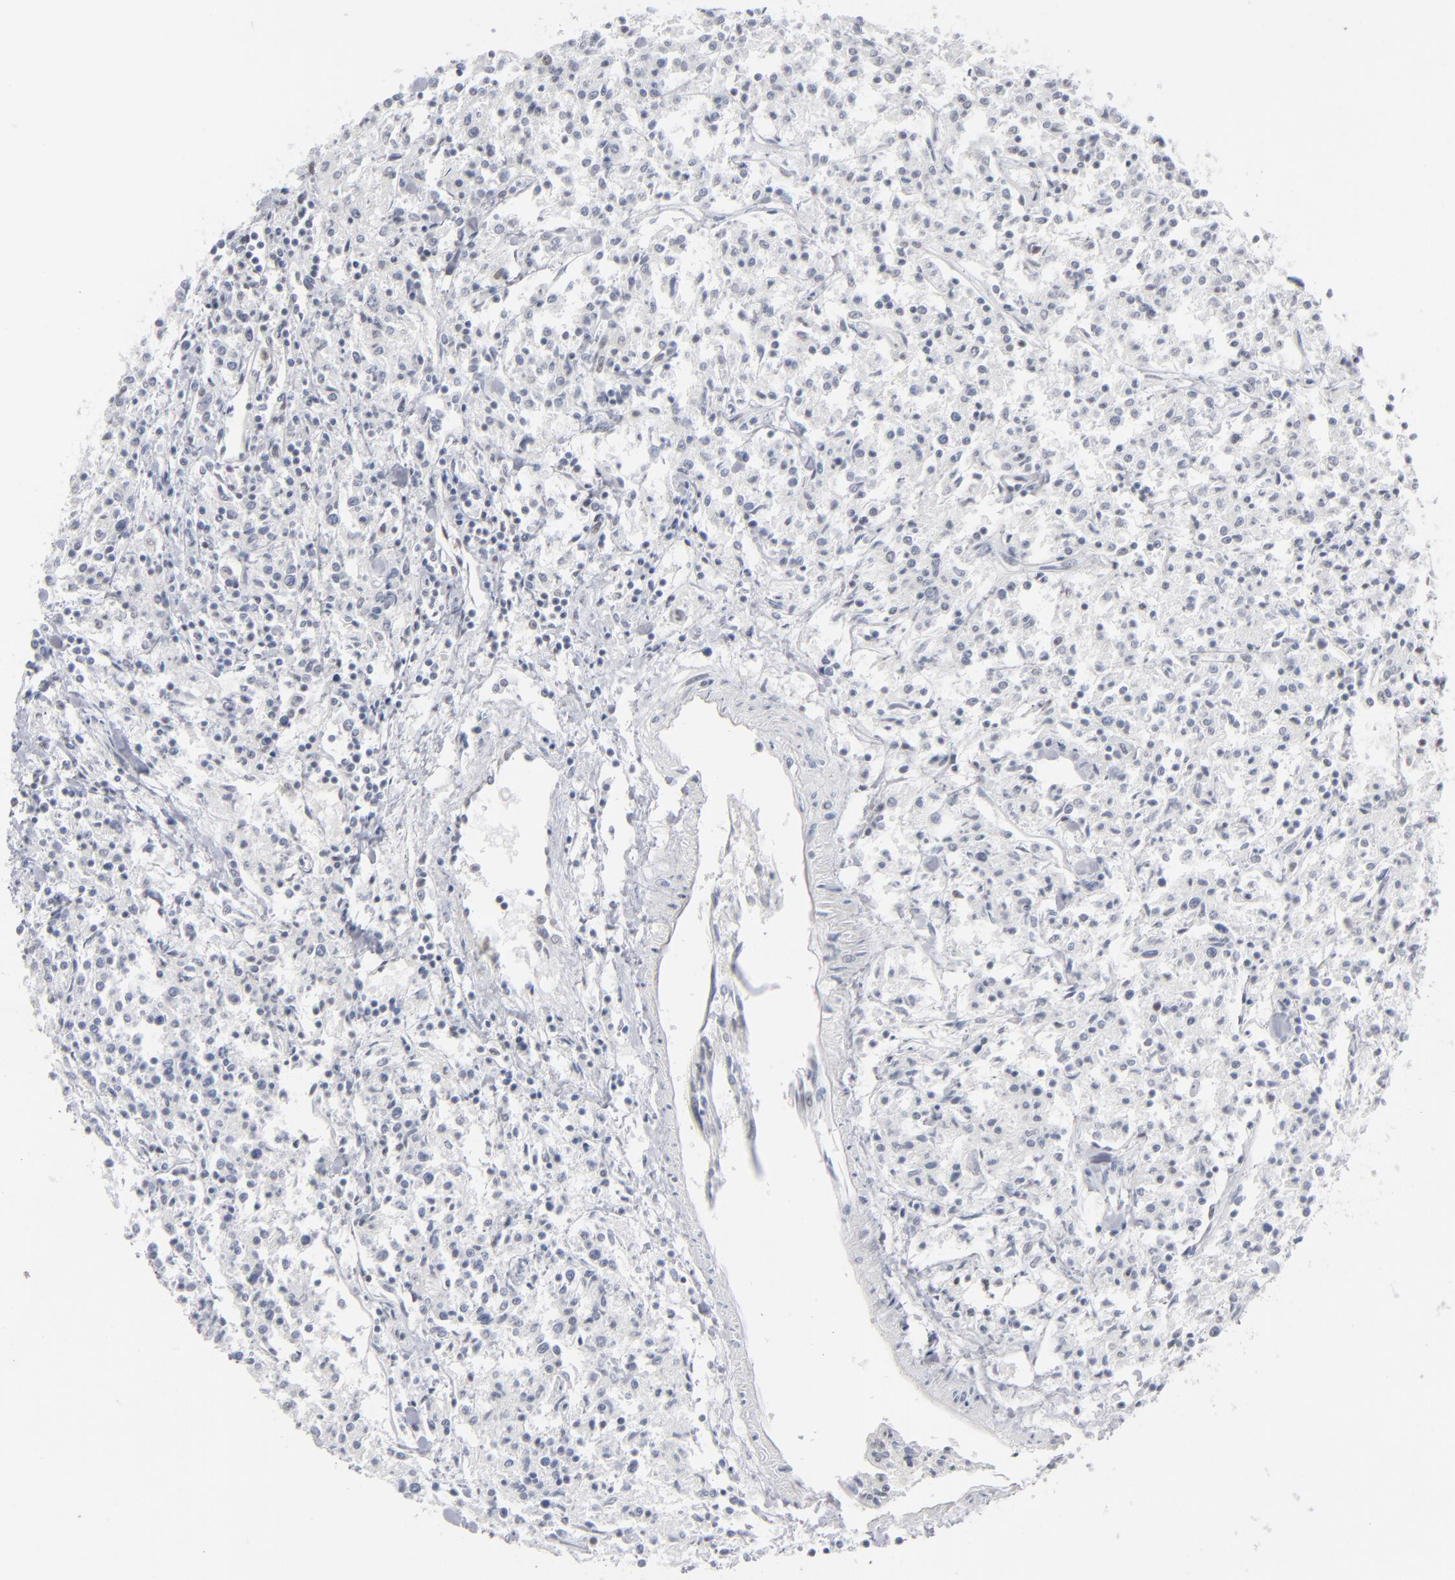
{"staining": {"intensity": "negative", "quantity": "none", "location": "none"}, "tissue": "lymphoma", "cell_type": "Tumor cells", "image_type": "cancer", "snomed": [{"axis": "morphology", "description": "Malignant lymphoma, non-Hodgkin's type, Low grade"}, {"axis": "topography", "description": "Small intestine"}], "caption": "This histopathology image is of low-grade malignant lymphoma, non-Hodgkin's type stained with immunohistochemistry to label a protein in brown with the nuclei are counter-stained blue. There is no positivity in tumor cells.", "gene": "IRF9", "patient": {"sex": "female", "age": 59}}